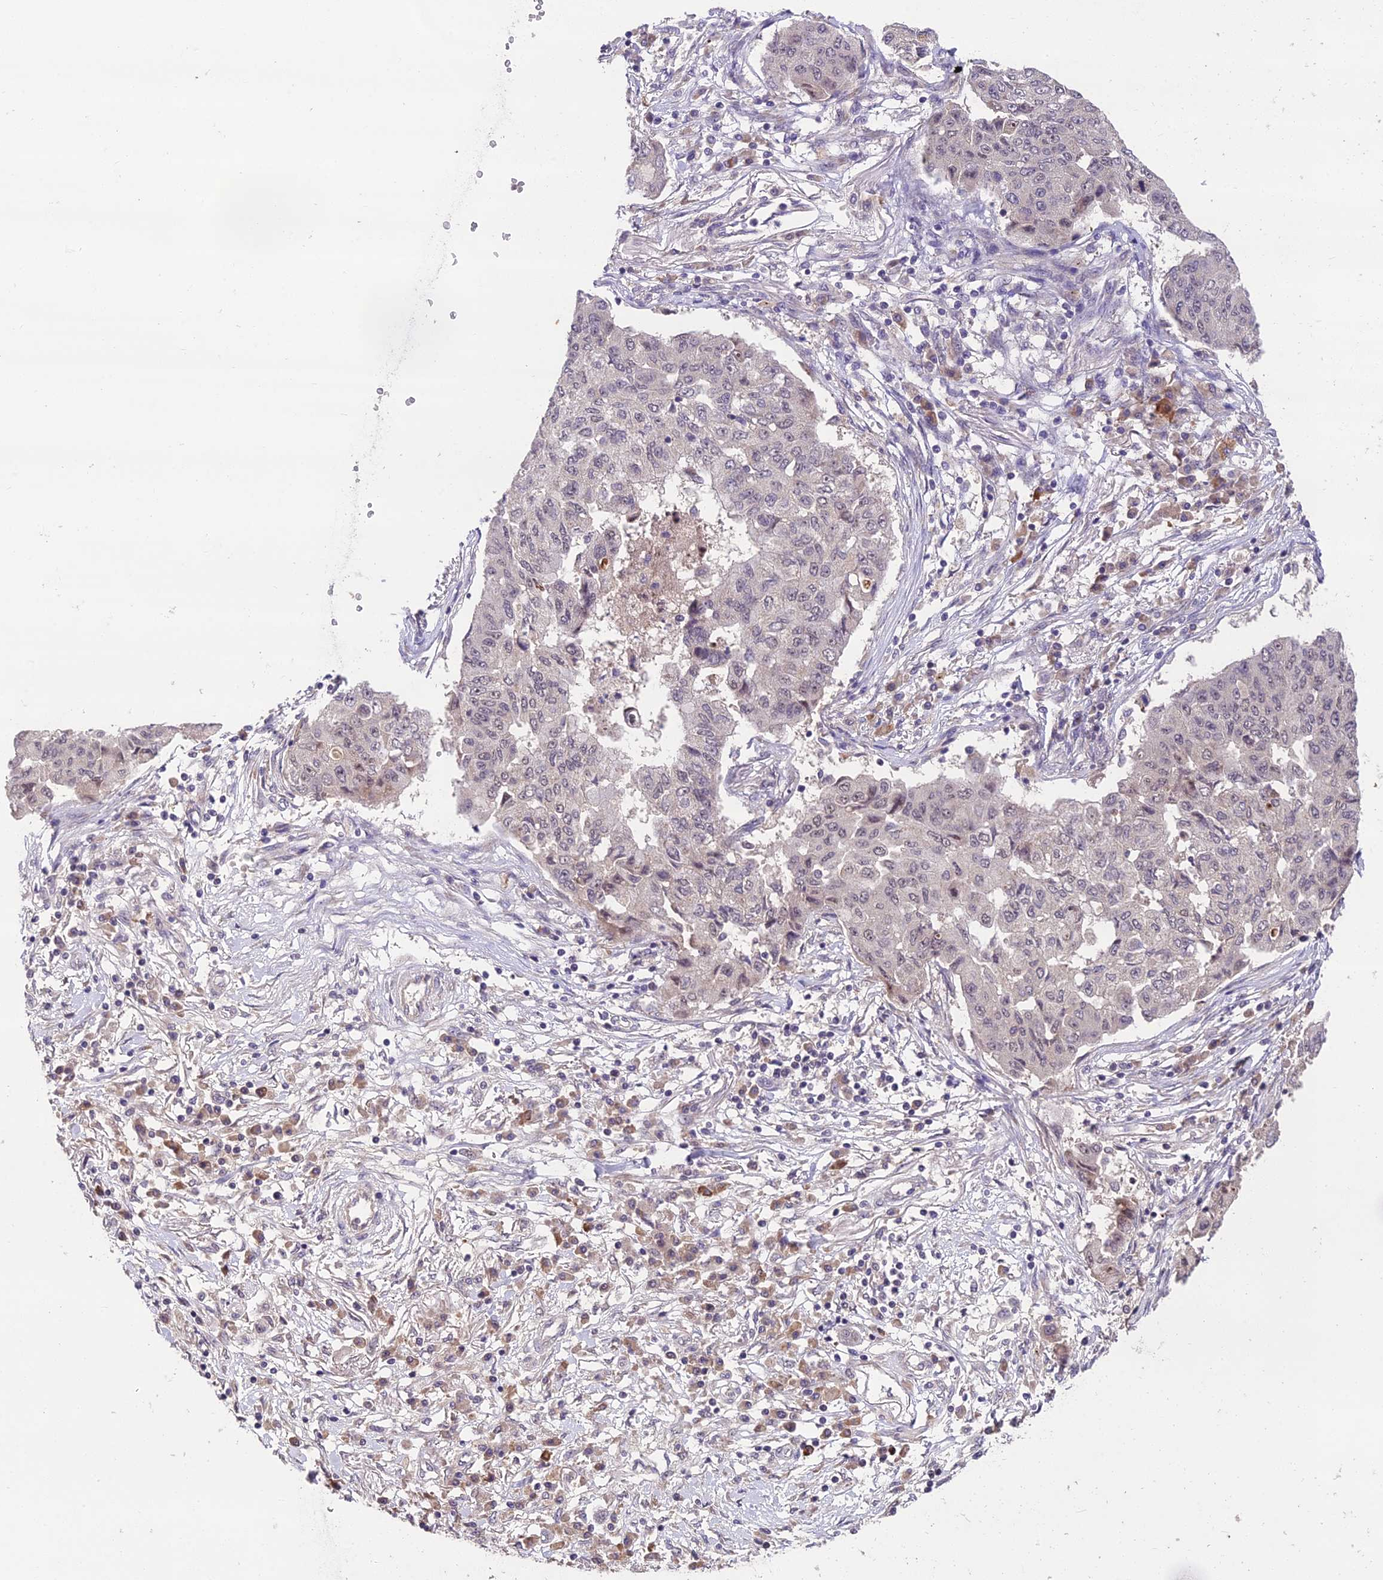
{"staining": {"intensity": "negative", "quantity": "none", "location": "none"}, "tissue": "lung cancer", "cell_type": "Tumor cells", "image_type": "cancer", "snomed": [{"axis": "morphology", "description": "Squamous cell carcinoma, NOS"}, {"axis": "topography", "description": "Lung"}], "caption": "Protein analysis of lung cancer (squamous cell carcinoma) shows no significant expression in tumor cells.", "gene": "ZNF333", "patient": {"sex": "male", "age": 74}}